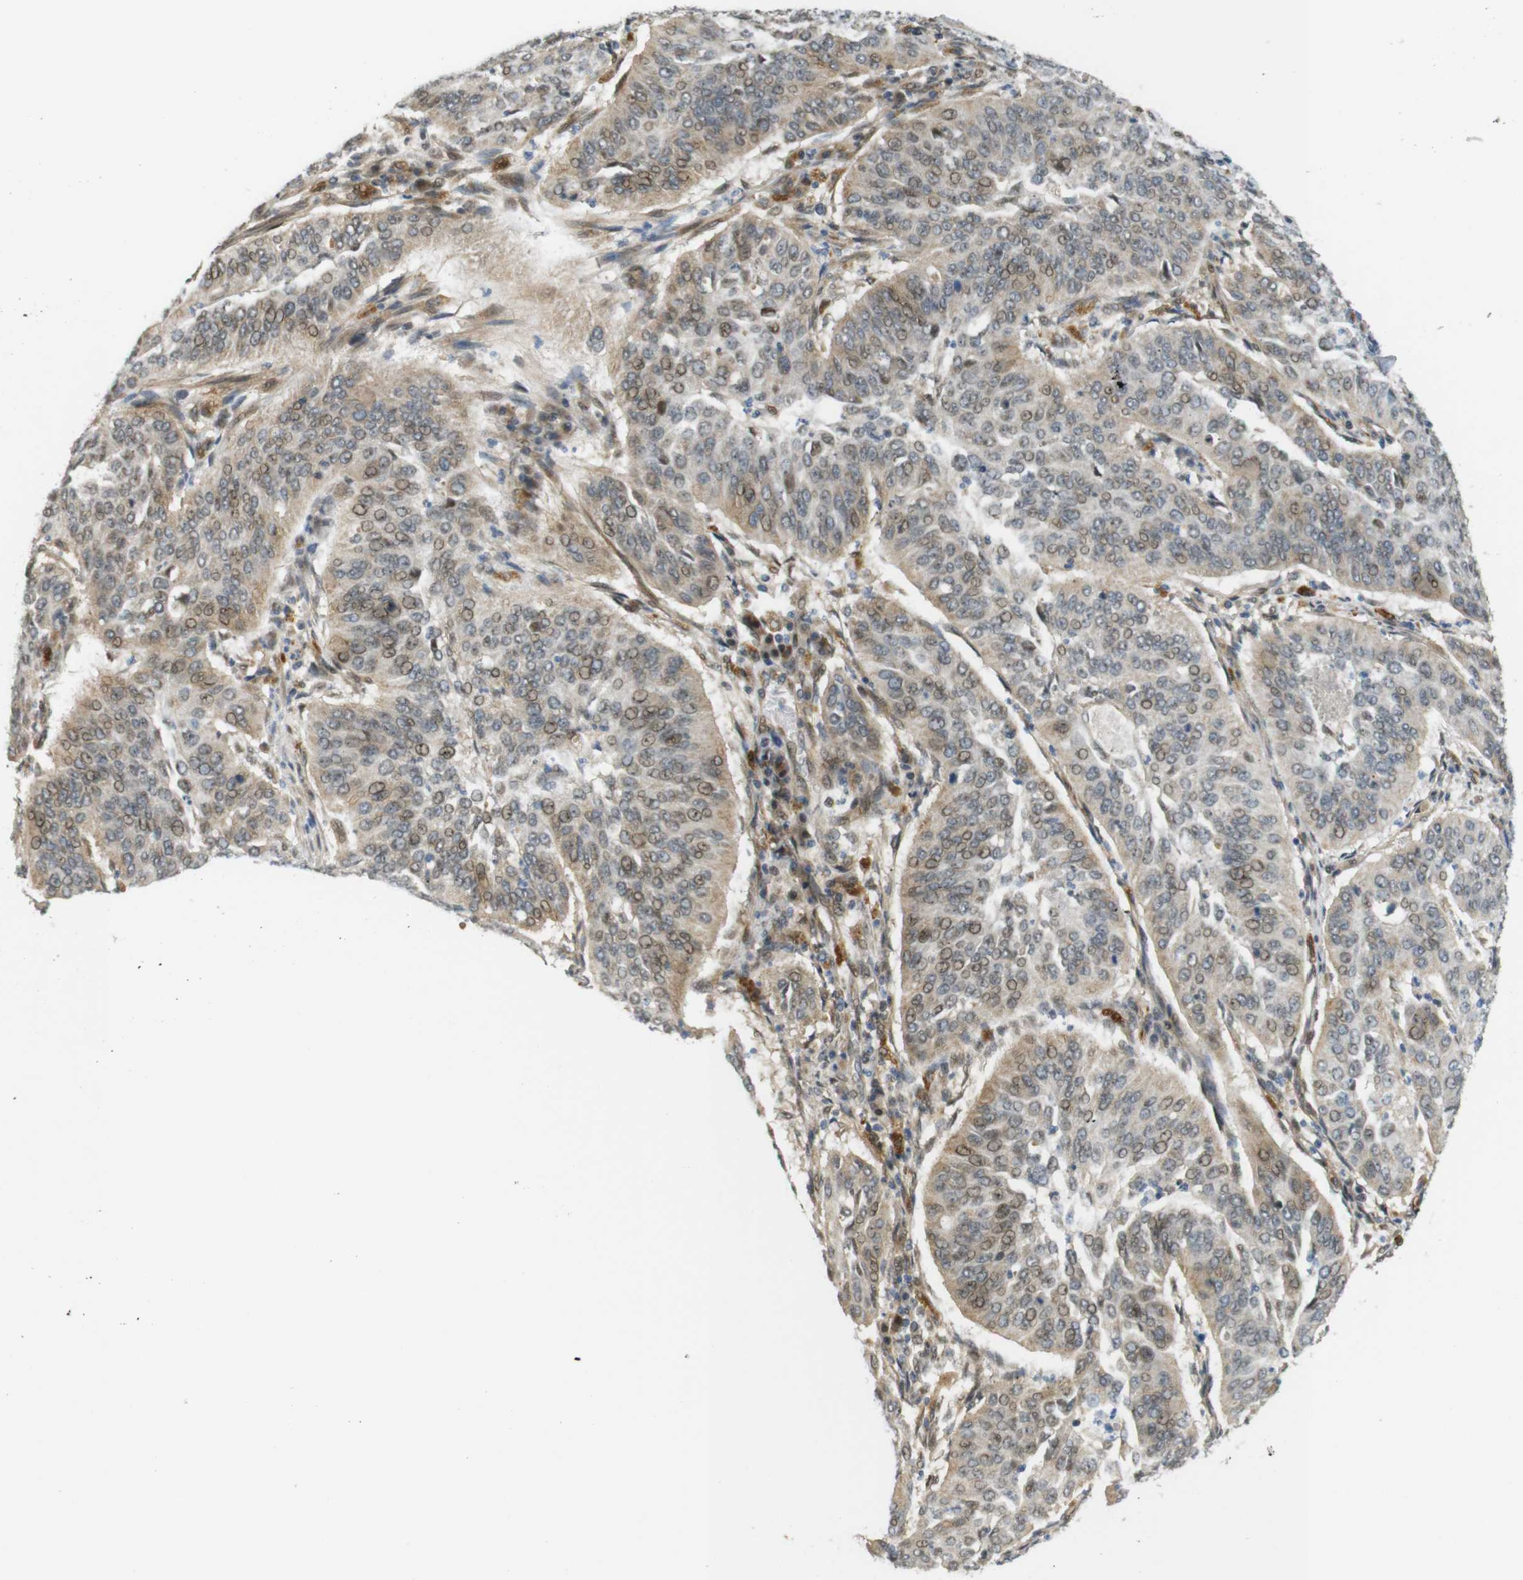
{"staining": {"intensity": "weak", "quantity": ">75%", "location": "cytoplasmic/membranous,nuclear"}, "tissue": "cervical cancer", "cell_type": "Tumor cells", "image_type": "cancer", "snomed": [{"axis": "morphology", "description": "Normal tissue, NOS"}, {"axis": "morphology", "description": "Squamous cell carcinoma, NOS"}, {"axis": "topography", "description": "Cervix"}], "caption": "Cervical cancer tissue exhibits weak cytoplasmic/membranous and nuclear staining in approximately >75% of tumor cells", "gene": "TSPAN9", "patient": {"sex": "female", "age": 39}}